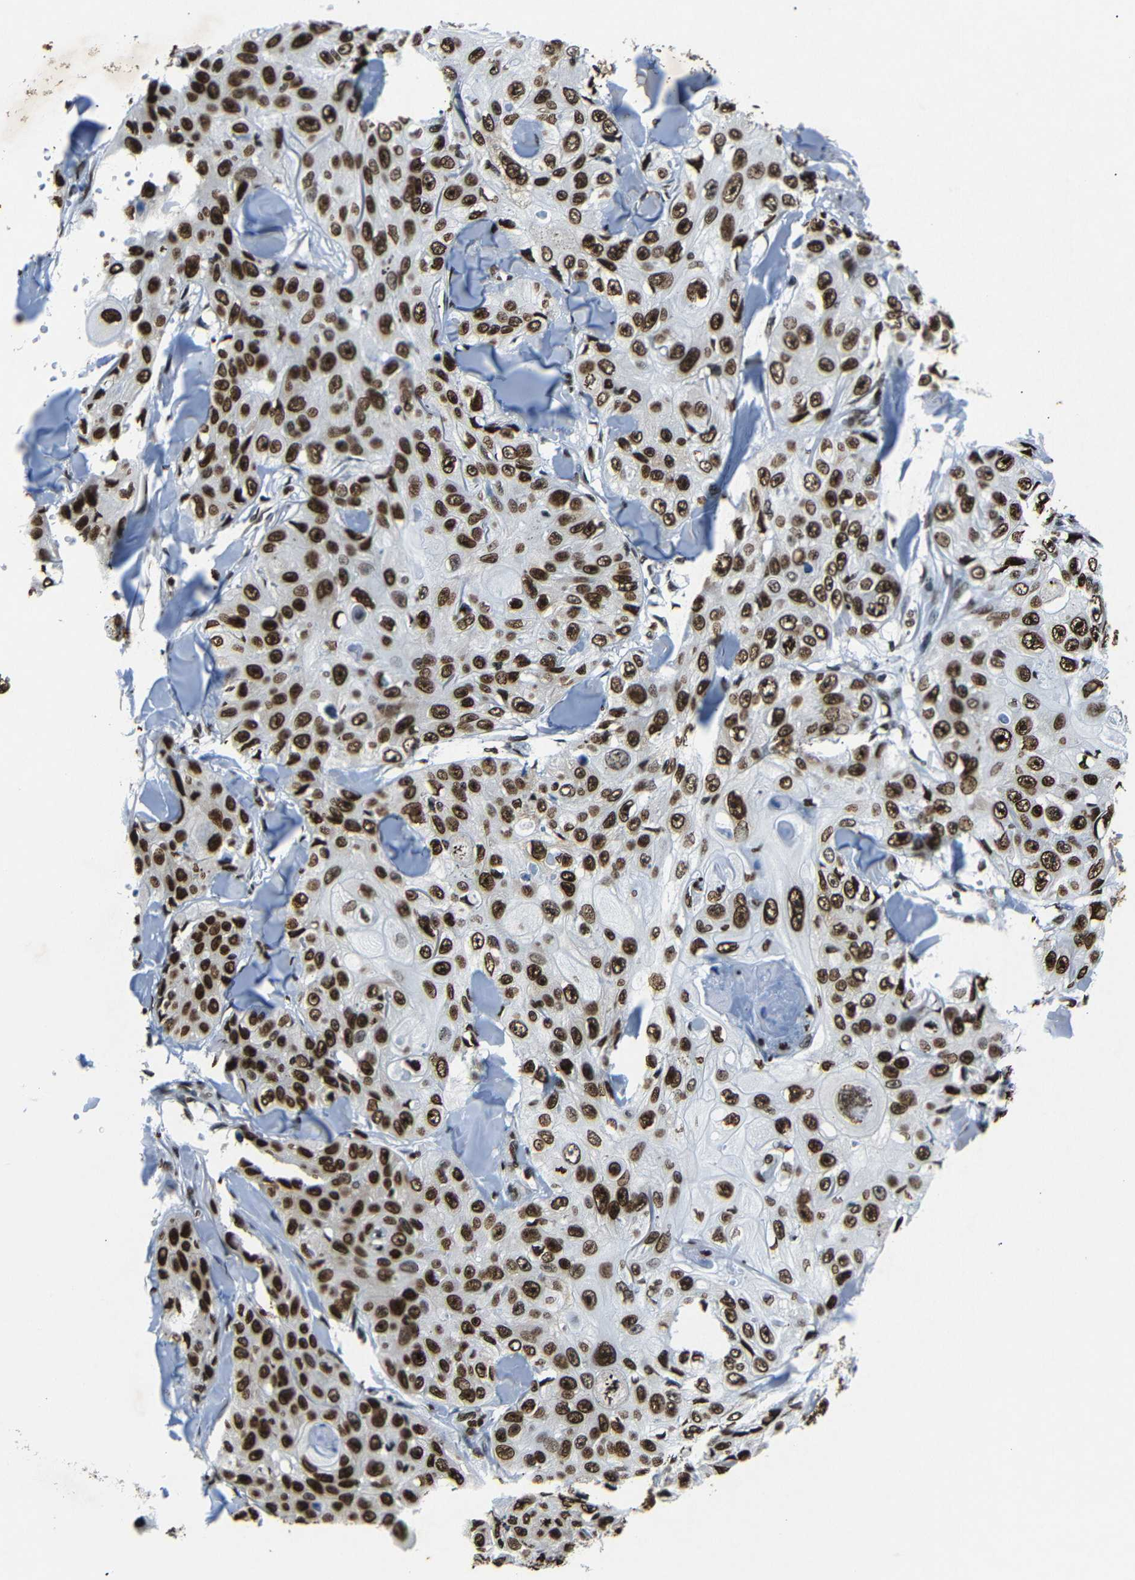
{"staining": {"intensity": "strong", "quantity": ">75%", "location": "nuclear"}, "tissue": "skin cancer", "cell_type": "Tumor cells", "image_type": "cancer", "snomed": [{"axis": "morphology", "description": "Squamous cell carcinoma, NOS"}, {"axis": "topography", "description": "Skin"}], "caption": "Strong nuclear positivity is present in approximately >75% of tumor cells in skin cancer.", "gene": "HMGN1", "patient": {"sex": "male", "age": 86}}